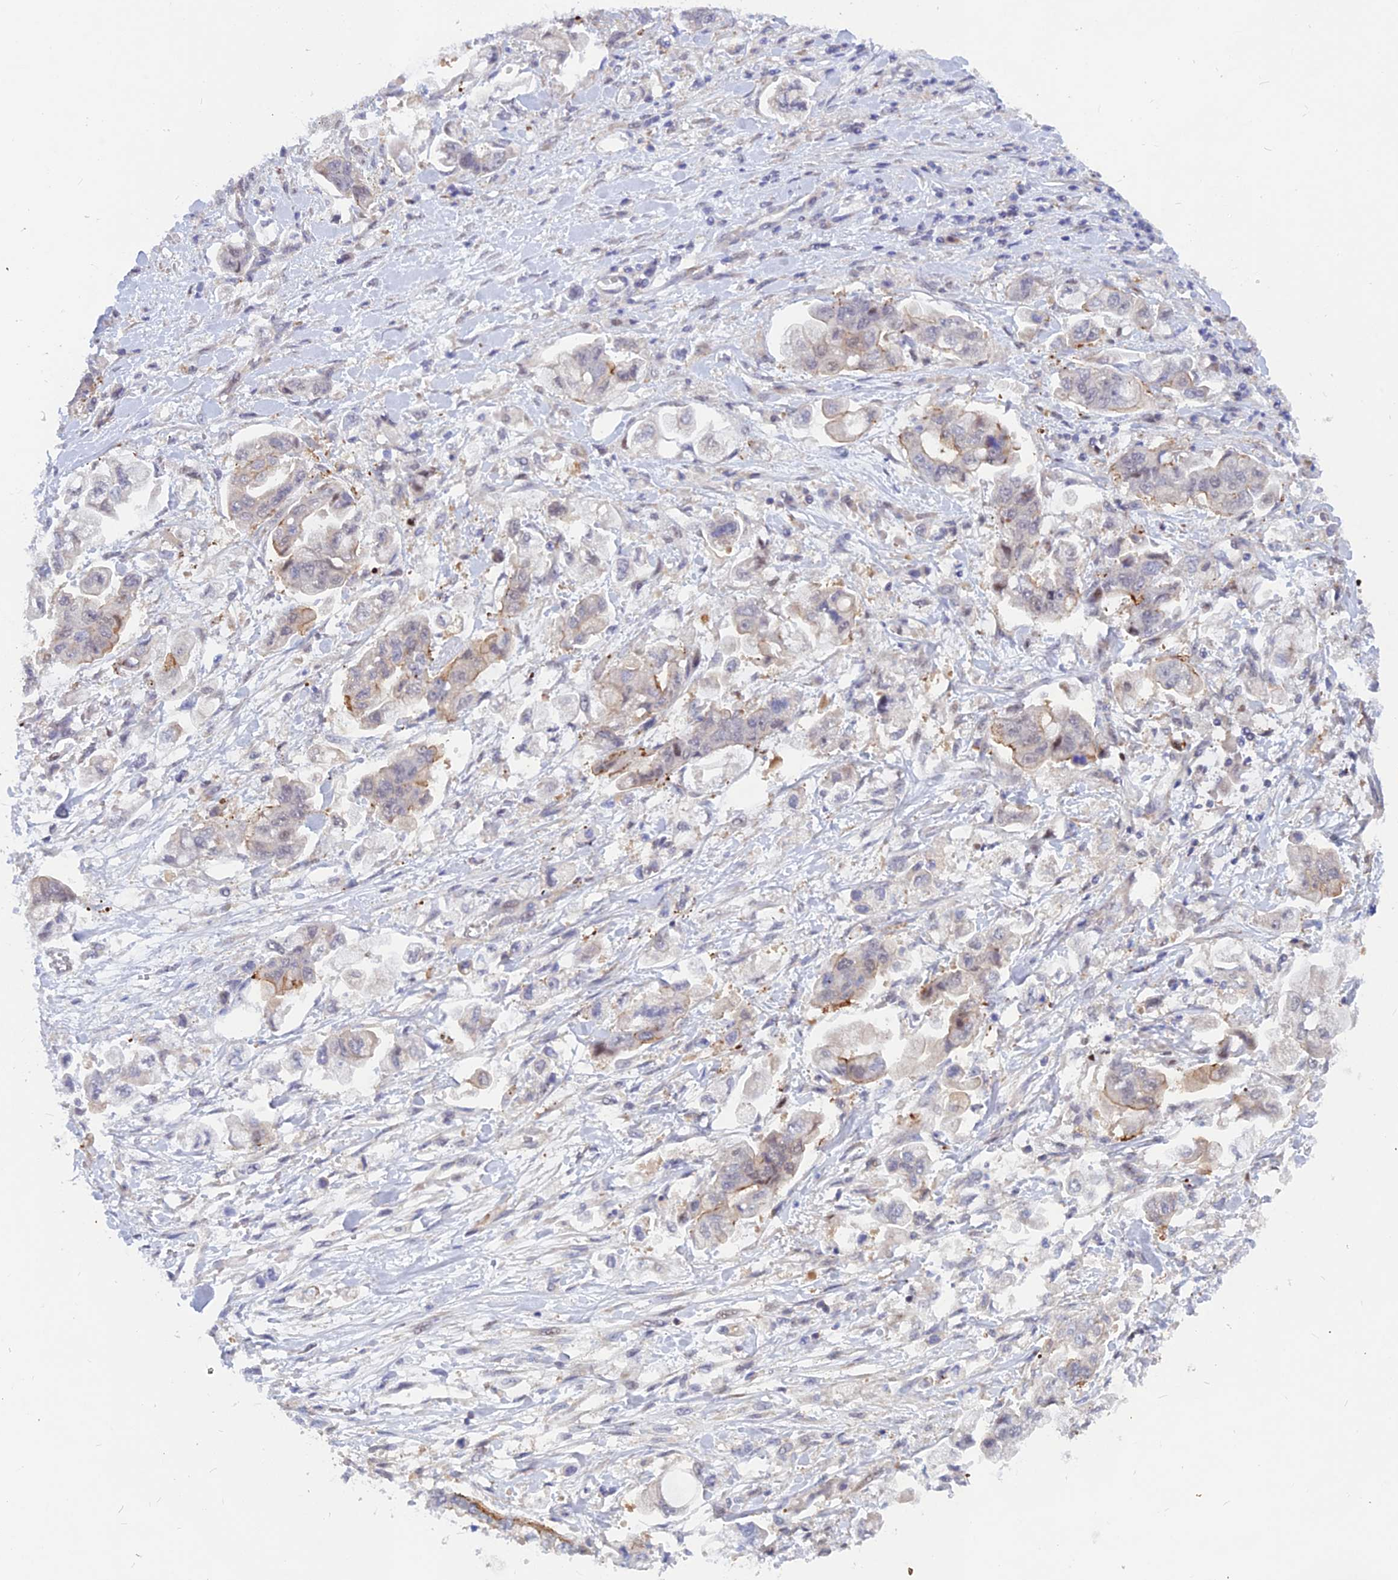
{"staining": {"intensity": "moderate", "quantity": "<25%", "location": "cytoplasmic/membranous"}, "tissue": "stomach cancer", "cell_type": "Tumor cells", "image_type": "cancer", "snomed": [{"axis": "morphology", "description": "Adenocarcinoma, NOS"}, {"axis": "topography", "description": "Stomach"}], "caption": "This micrograph demonstrates immunohistochemistry (IHC) staining of human adenocarcinoma (stomach), with low moderate cytoplasmic/membranous positivity in about <25% of tumor cells.", "gene": "DNAJC16", "patient": {"sex": "male", "age": 62}}